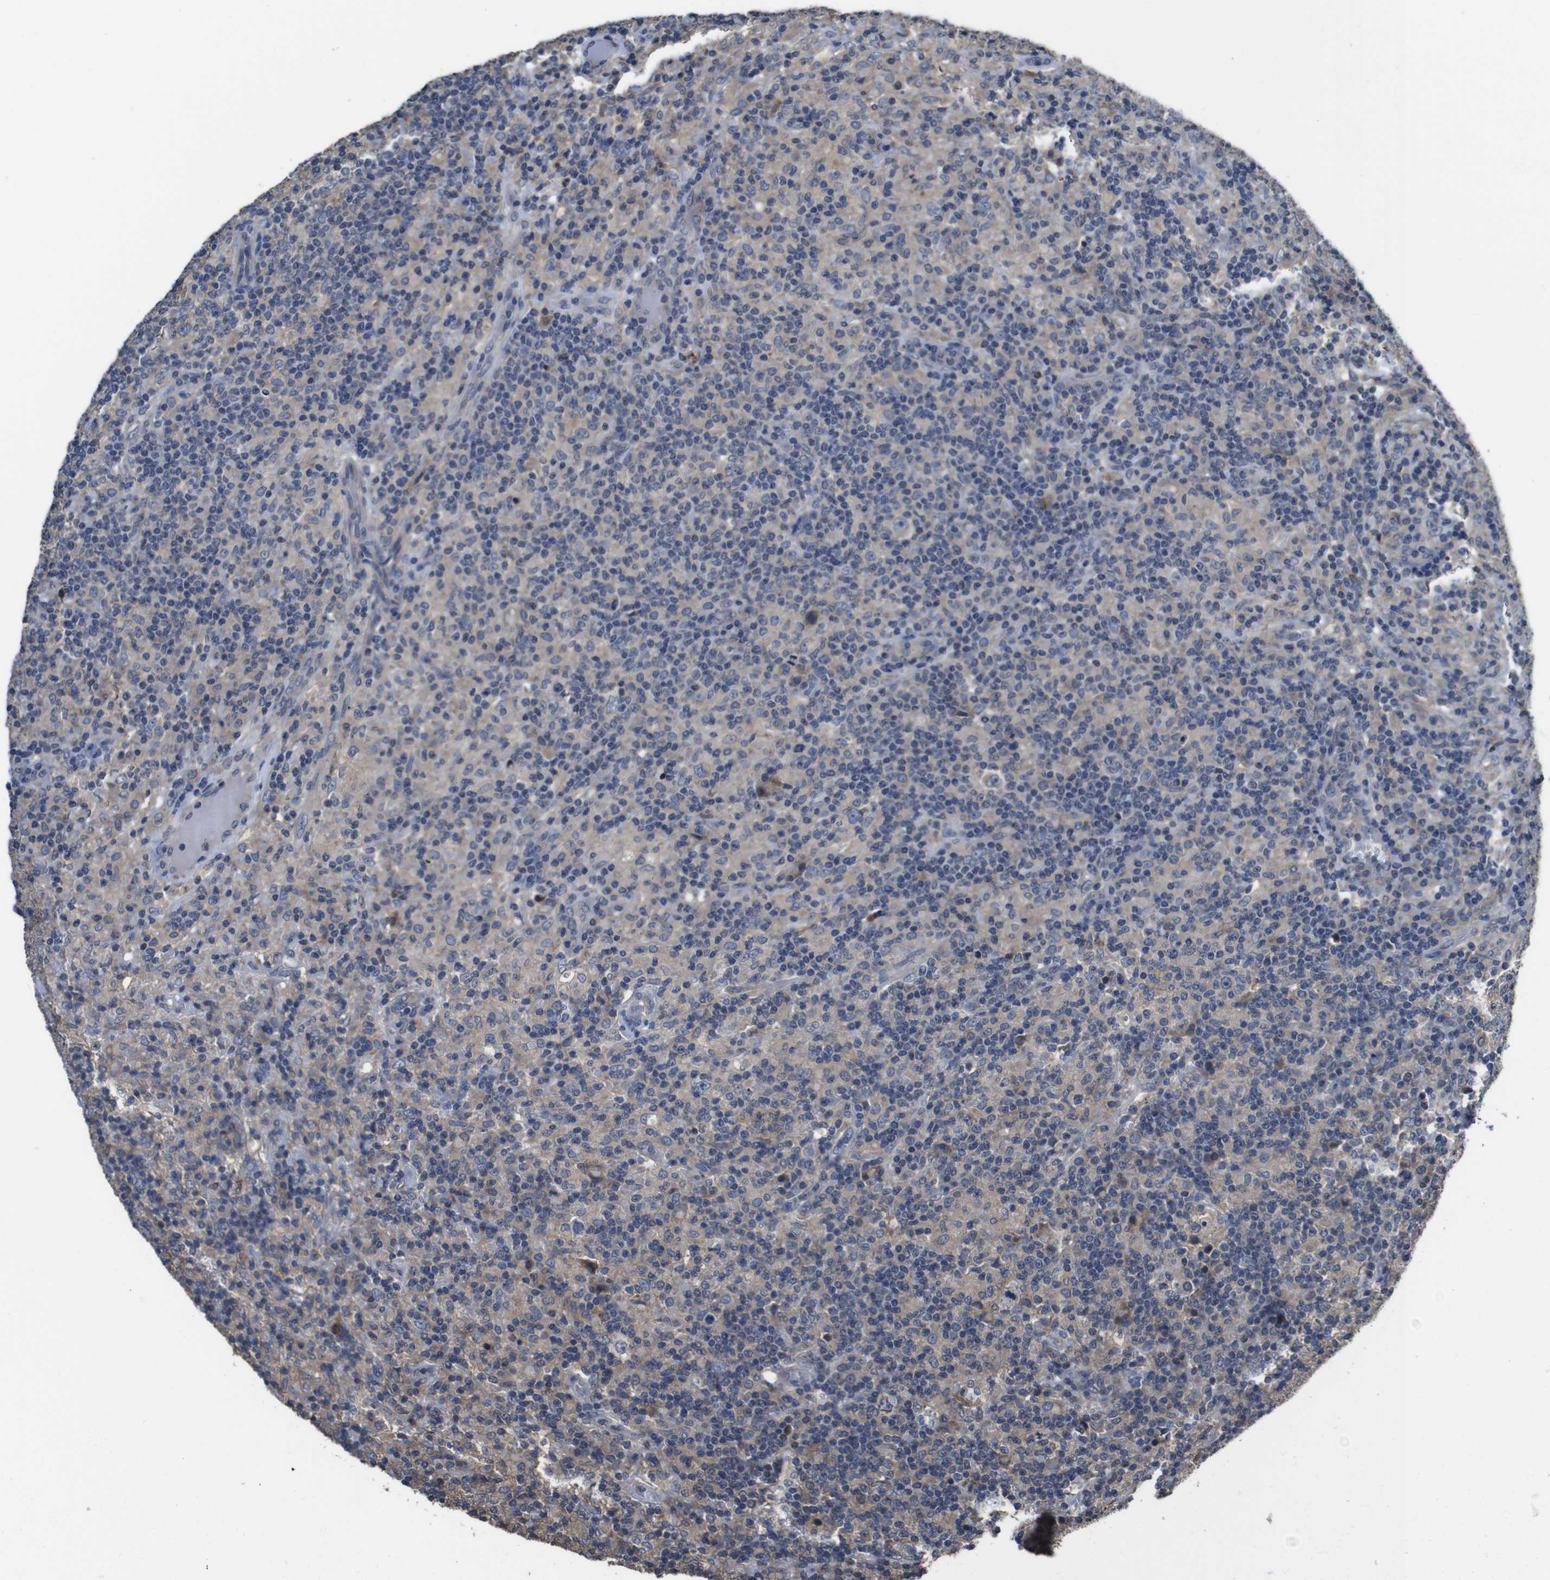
{"staining": {"intensity": "negative", "quantity": "none", "location": "none"}, "tissue": "lymphoma", "cell_type": "Tumor cells", "image_type": "cancer", "snomed": [{"axis": "morphology", "description": "Hodgkin's disease, NOS"}, {"axis": "topography", "description": "Lymph node"}], "caption": "Micrograph shows no significant protein expression in tumor cells of Hodgkin's disease.", "gene": "GLIPR1", "patient": {"sex": "male", "age": 70}}